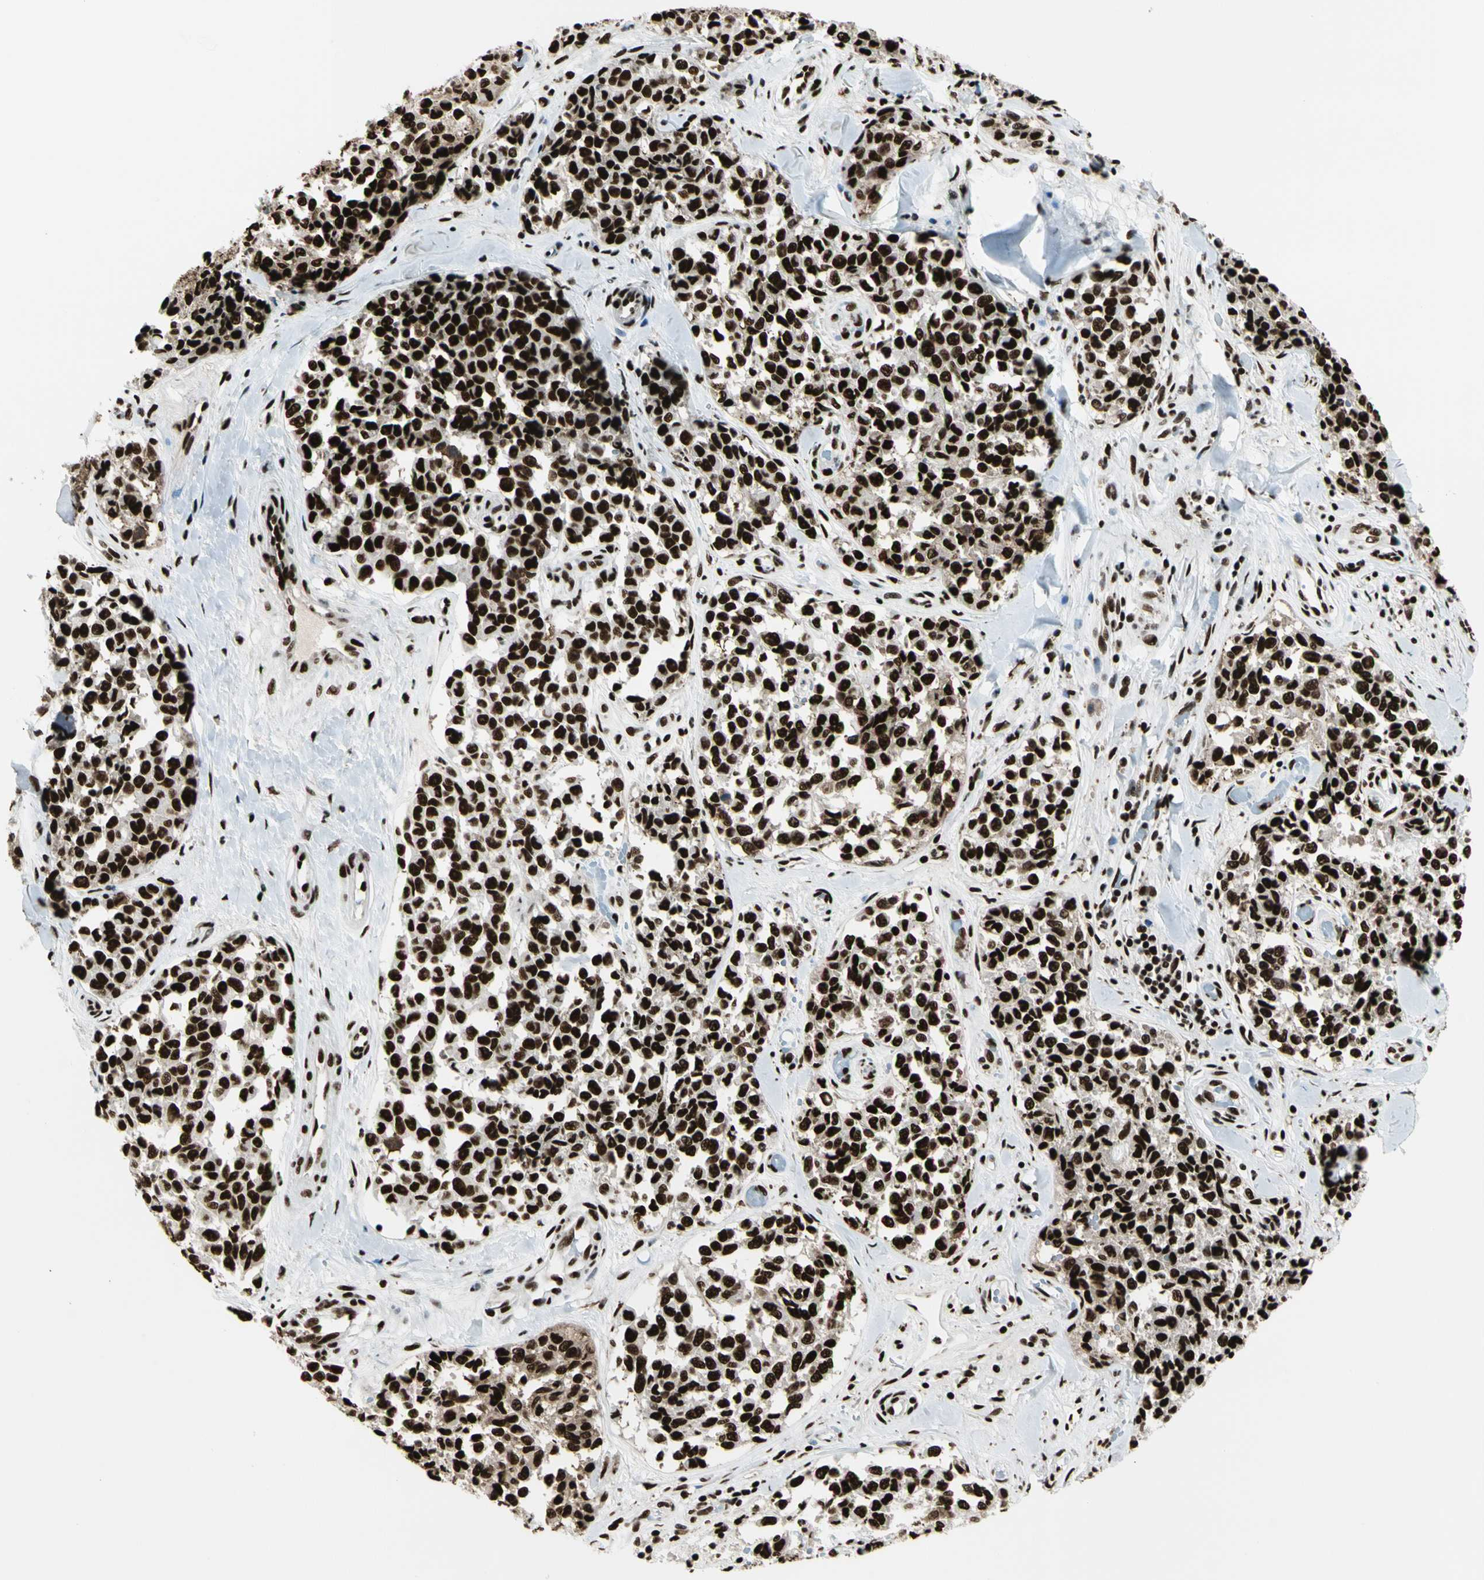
{"staining": {"intensity": "strong", "quantity": ">75%", "location": "nuclear"}, "tissue": "melanoma", "cell_type": "Tumor cells", "image_type": "cancer", "snomed": [{"axis": "morphology", "description": "Malignant melanoma, NOS"}, {"axis": "topography", "description": "Skin"}], "caption": "Protein positivity by immunohistochemistry shows strong nuclear positivity in about >75% of tumor cells in malignant melanoma.", "gene": "CCAR1", "patient": {"sex": "female", "age": 64}}